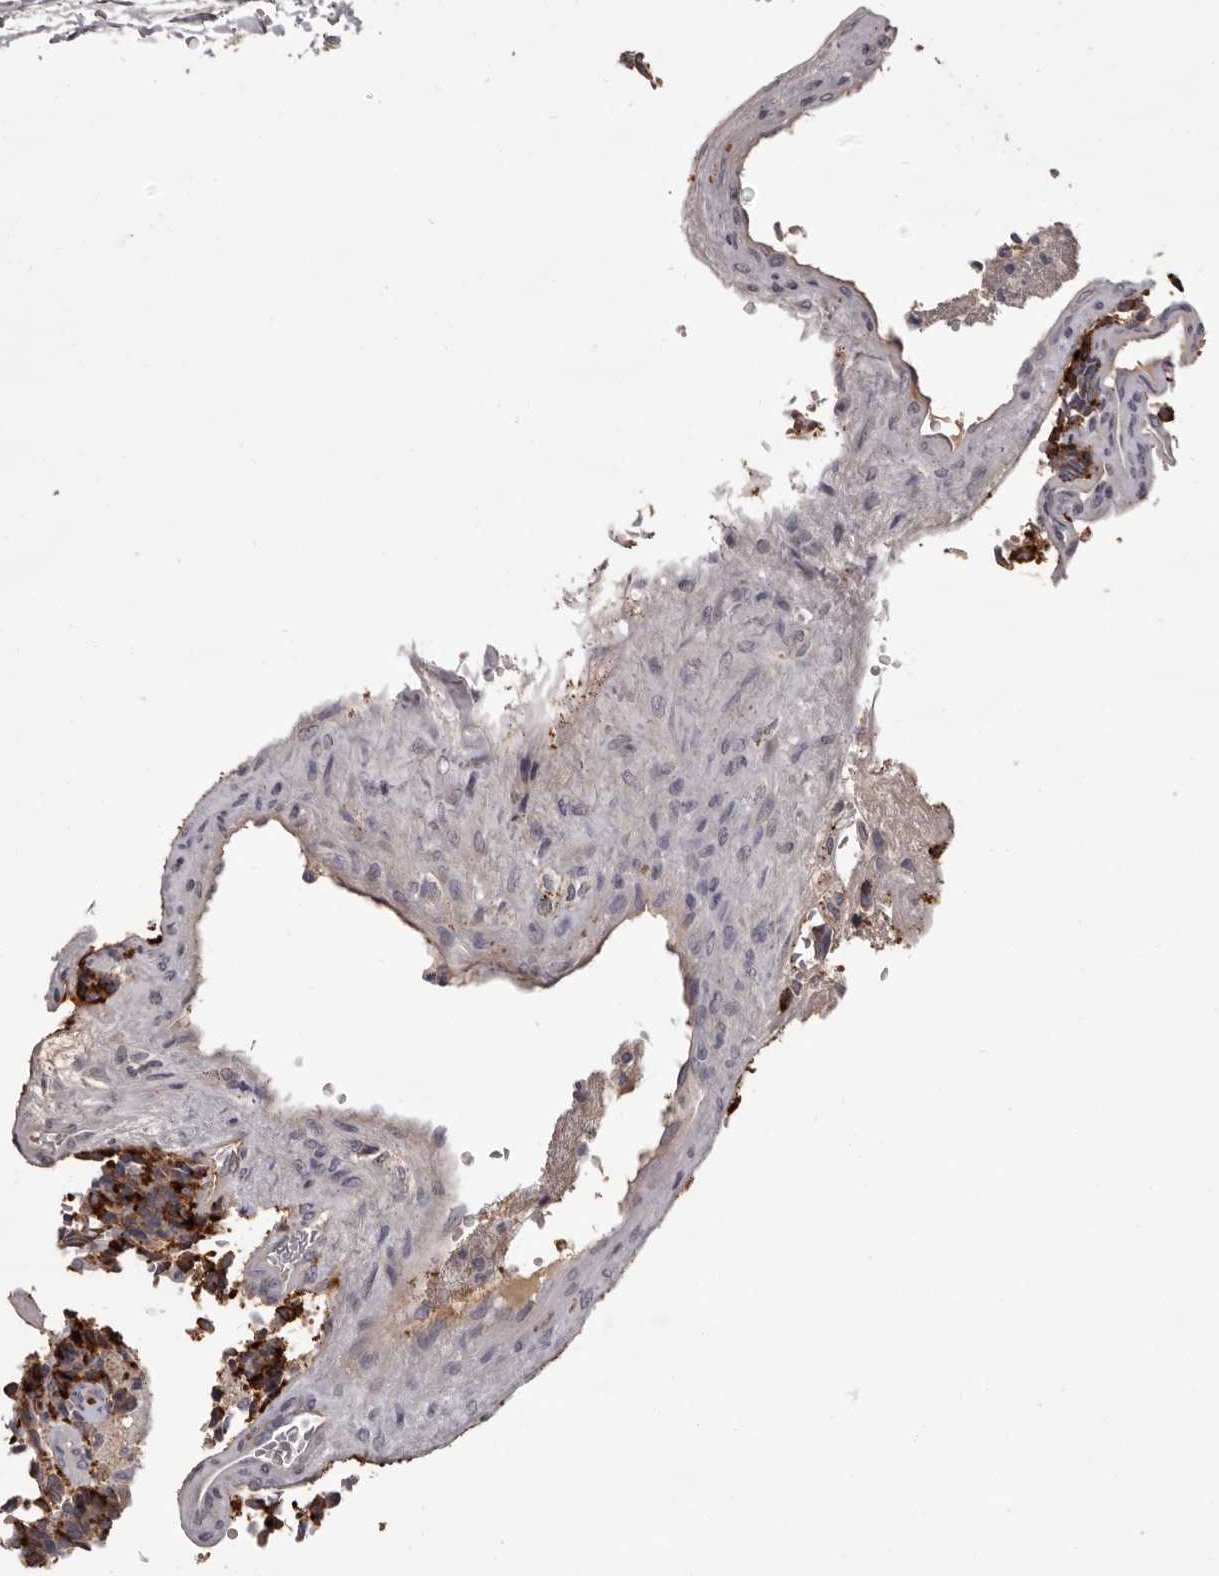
{"staining": {"intensity": "strong", "quantity": ">75%", "location": "cytoplasmic/membranous"}, "tissue": "carcinoid", "cell_type": "Tumor cells", "image_type": "cancer", "snomed": [{"axis": "morphology", "description": "Carcinoid, malignant, NOS"}, {"axis": "topography", "description": "Pancreas"}], "caption": "Immunohistochemistry of human carcinoid (malignant) demonstrates high levels of strong cytoplasmic/membranous positivity in about >75% of tumor cells. The staining is performed using DAB (3,3'-diaminobenzidine) brown chromogen to label protein expression. The nuclei are counter-stained blue using hematoxylin.", "gene": "GPR78", "patient": {"sex": "female", "age": 54}}